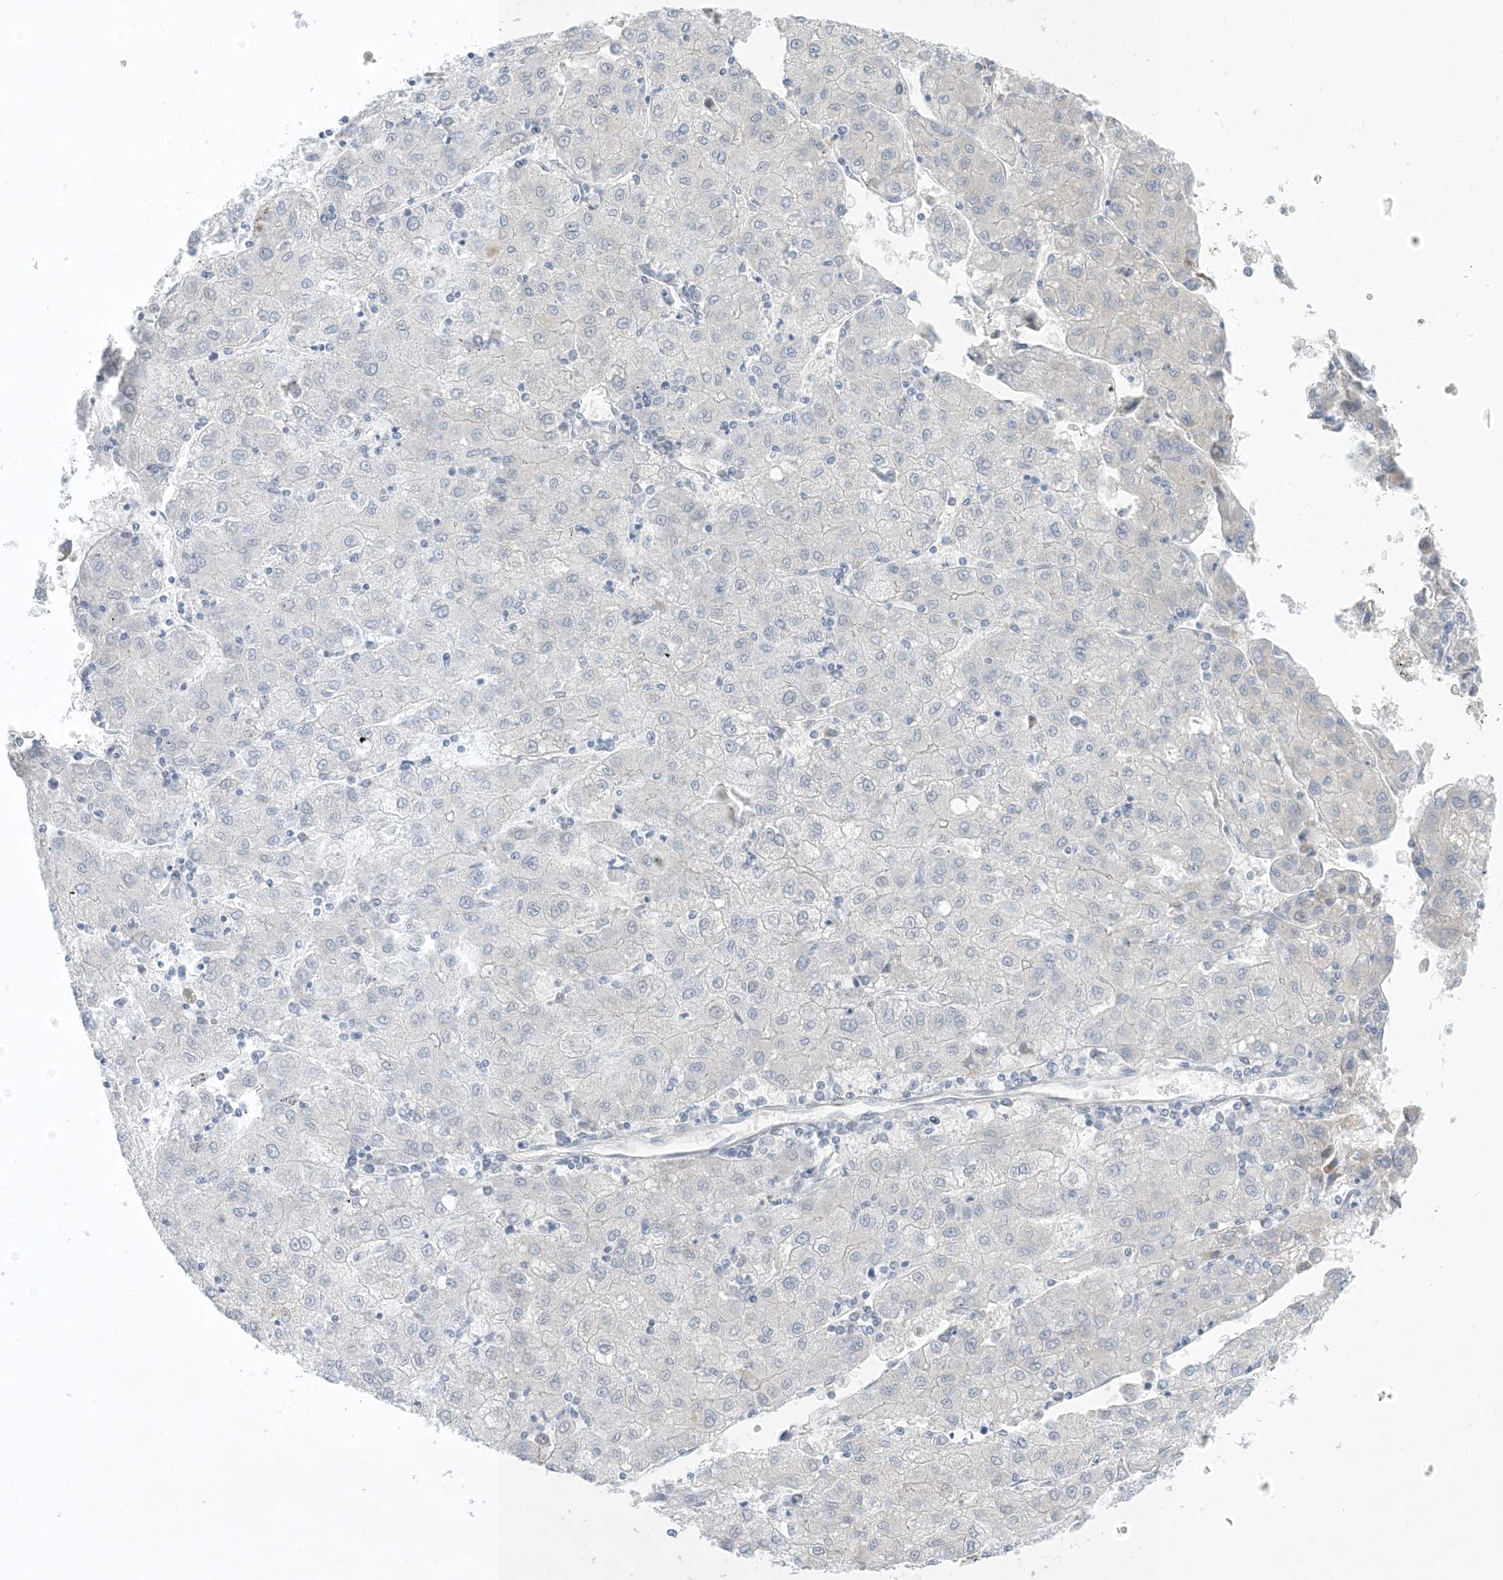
{"staining": {"intensity": "negative", "quantity": "none", "location": "none"}, "tissue": "liver cancer", "cell_type": "Tumor cells", "image_type": "cancer", "snomed": [{"axis": "morphology", "description": "Carcinoma, Hepatocellular, NOS"}, {"axis": "topography", "description": "Liver"}], "caption": "Immunohistochemical staining of liver cancer (hepatocellular carcinoma) exhibits no significant expression in tumor cells. The staining was performed using DAB (3,3'-diaminobenzidine) to visualize the protein expression in brown, while the nuclei were stained in blue with hematoxylin (Magnification: 20x).", "gene": "XIRP2", "patient": {"sex": "male", "age": 72}}